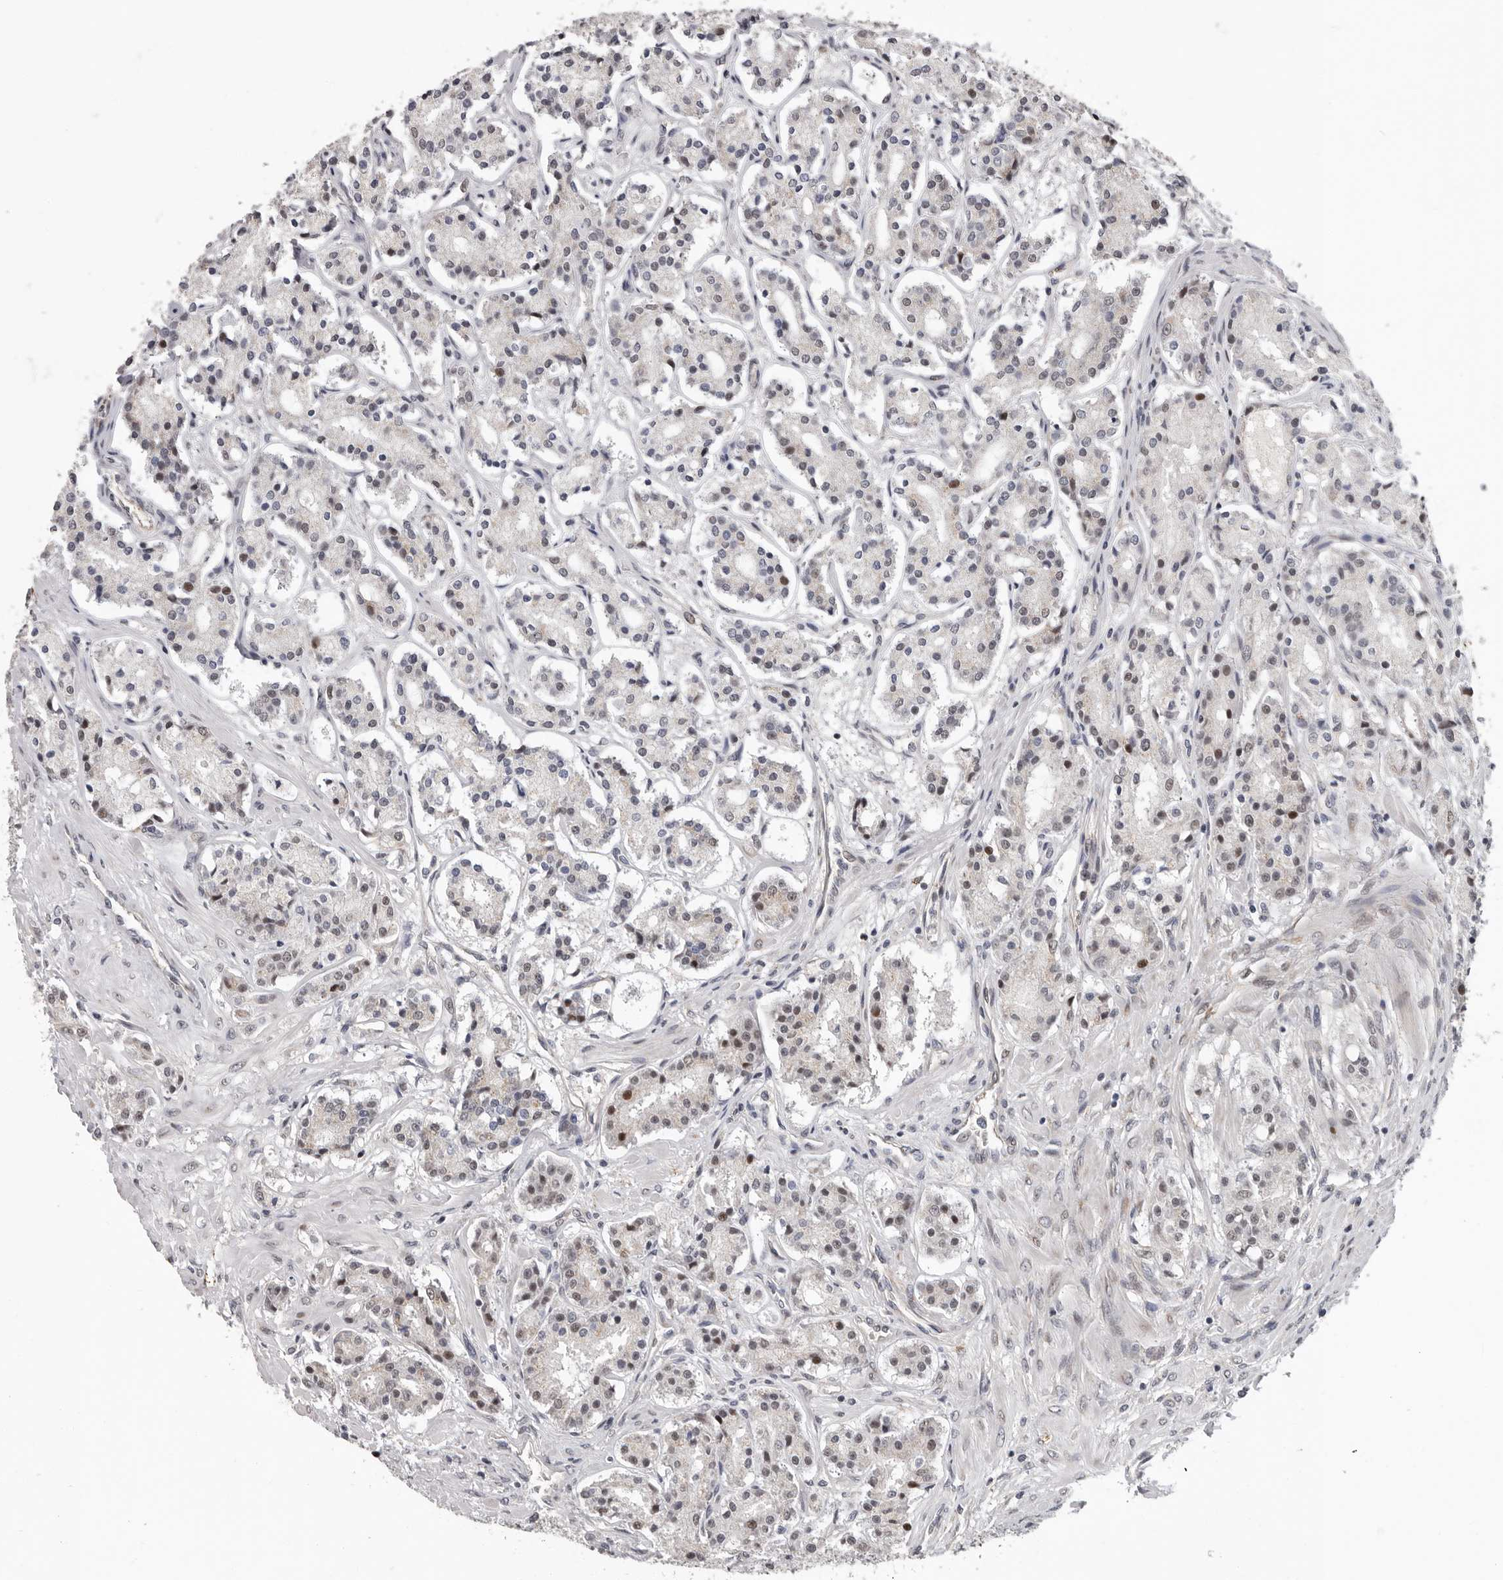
{"staining": {"intensity": "weak", "quantity": "<25%", "location": "nuclear"}, "tissue": "prostate cancer", "cell_type": "Tumor cells", "image_type": "cancer", "snomed": [{"axis": "morphology", "description": "Adenocarcinoma, High grade"}, {"axis": "topography", "description": "Prostate"}], "caption": "Immunohistochemistry (IHC) of prostate cancer (adenocarcinoma (high-grade)) shows no positivity in tumor cells. (DAB (3,3'-diaminobenzidine) immunohistochemistry (IHC), high magnification).", "gene": "RALGPS2", "patient": {"sex": "male", "age": 60}}